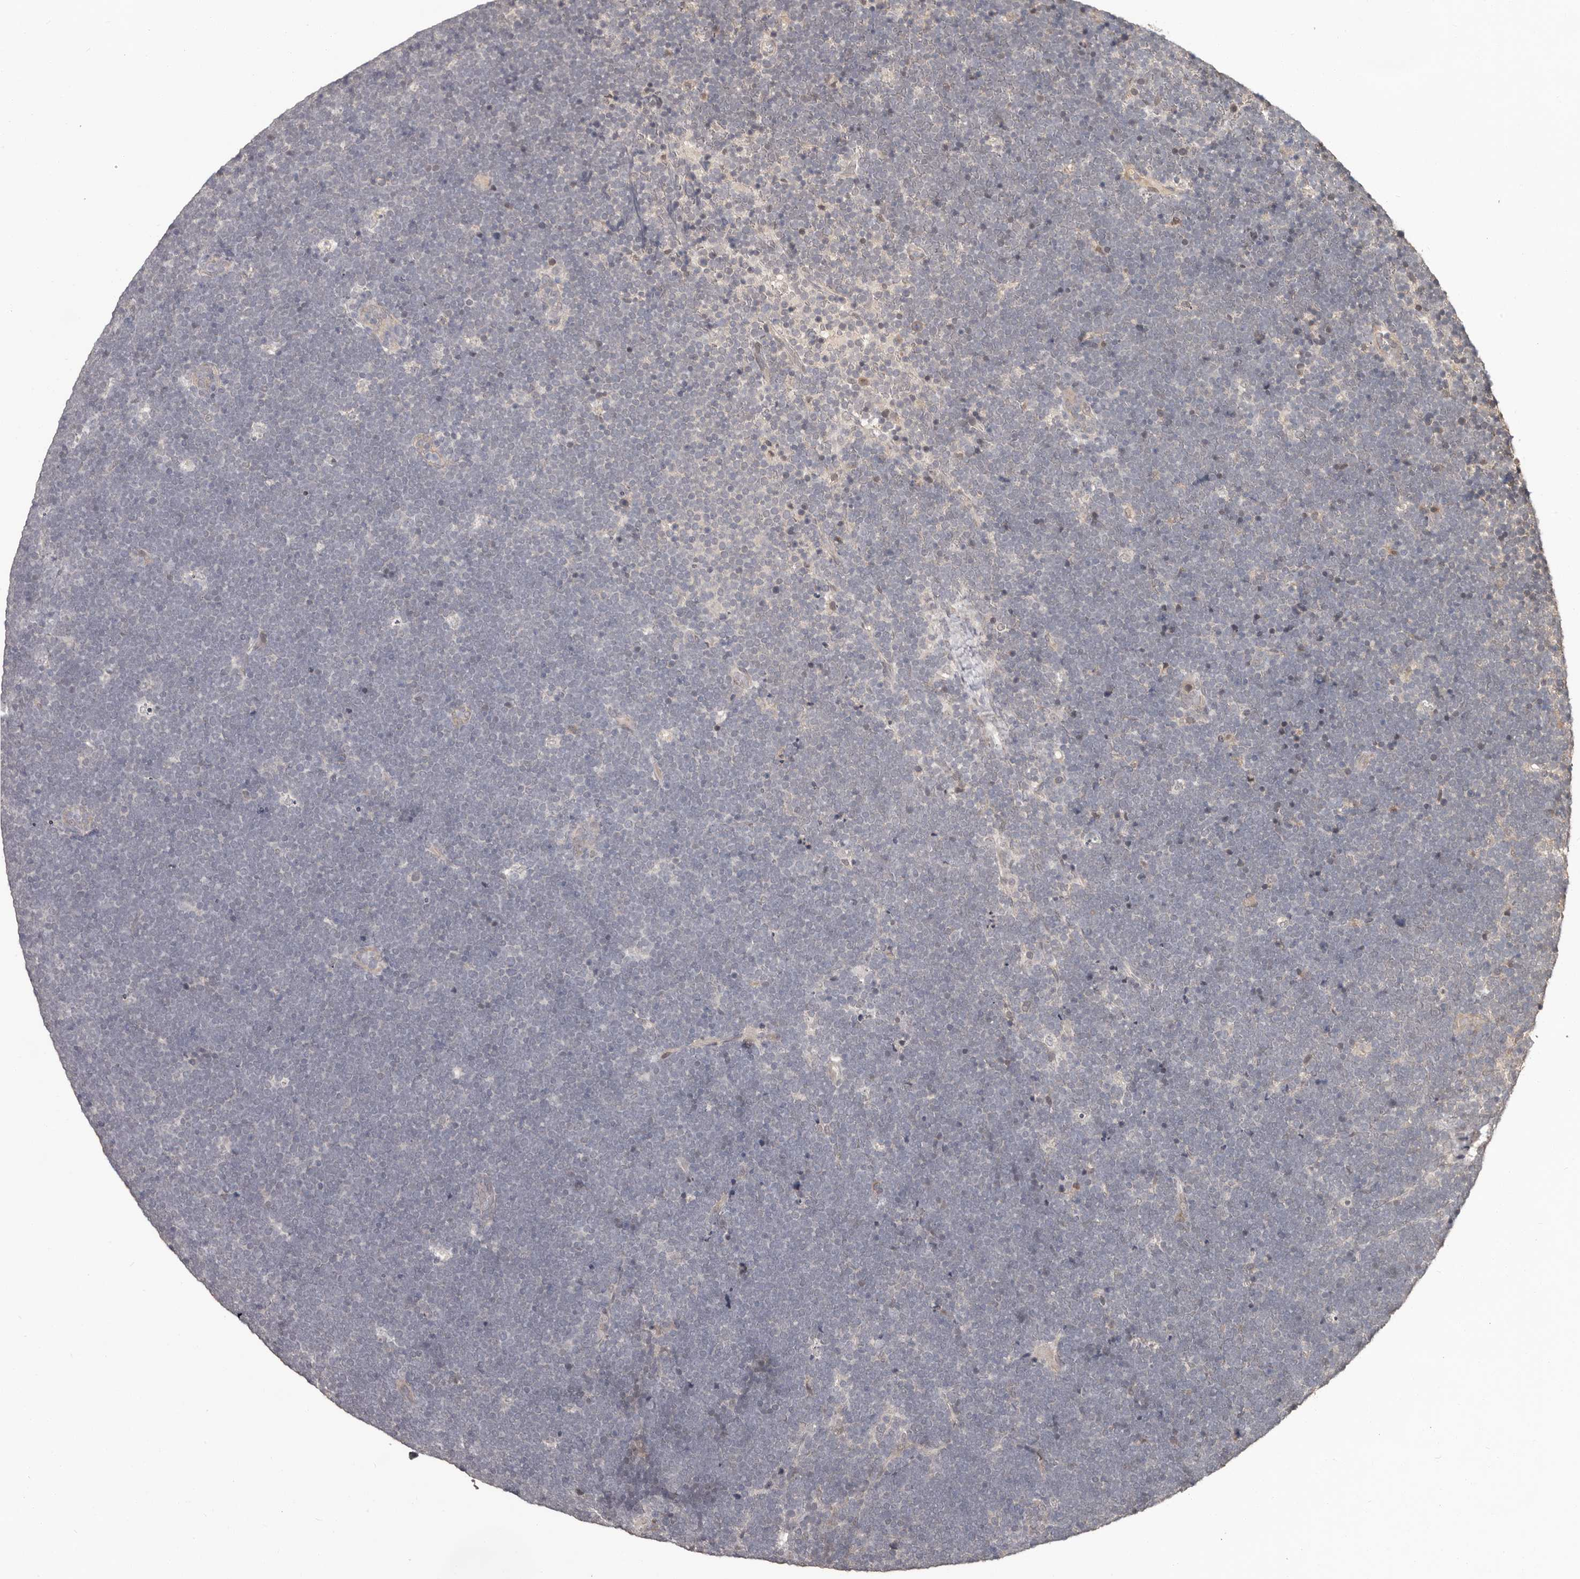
{"staining": {"intensity": "negative", "quantity": "none", "location": "none"}, "tissue": "lymphoma", "cell_type": "Tumor cells", "image_type": "cancer", "snomed": [{"axis": "morphology", "description": "Malignant lymphoma, non-Hodgkin's type, High grade"}, {"axis": "topography", "description": "Lymph node"}], "caption": "Tumor cells show no significant protein staining in lymphoma.", "gene": "ZFP14", "patient": {"sex": "male", "age": 13}}